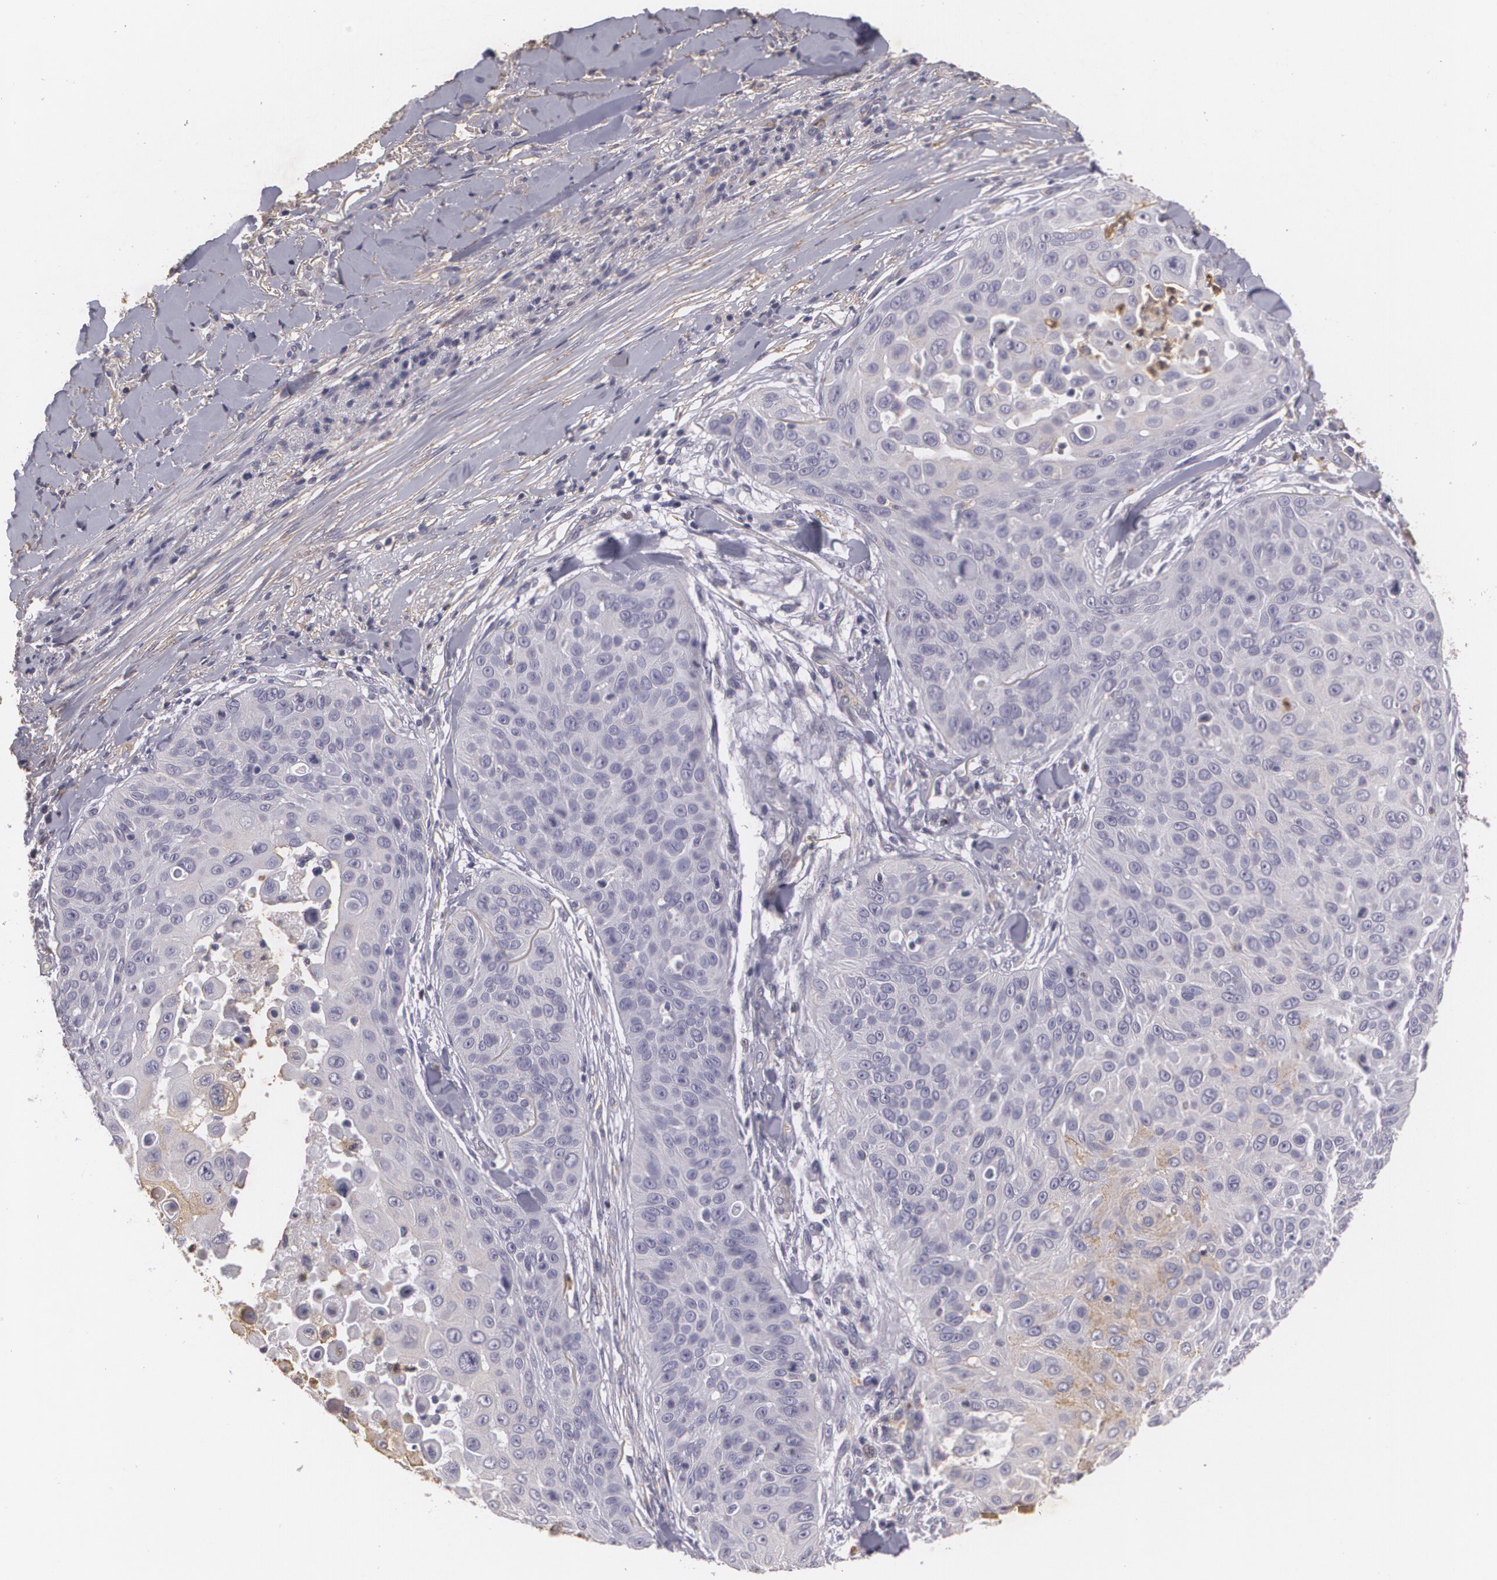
{"staining": {"intensity": "negative", "quantity": "none", "location": "none"}, "tissue": "skin cancer", "cell_type": "Tumor cells", "image_type": "cancer", "snomed": [{"axis": "morphology", "description": "Squamous cell carcinoma, NOS"}, {"axis": "topography", "description": "Skin"}], "caption": "Tumor cells show no significant protein expression in squamous cell carcinoma (skin).", "gene": "KCNA4", "patient": {"sex": "male", "age": 82}}